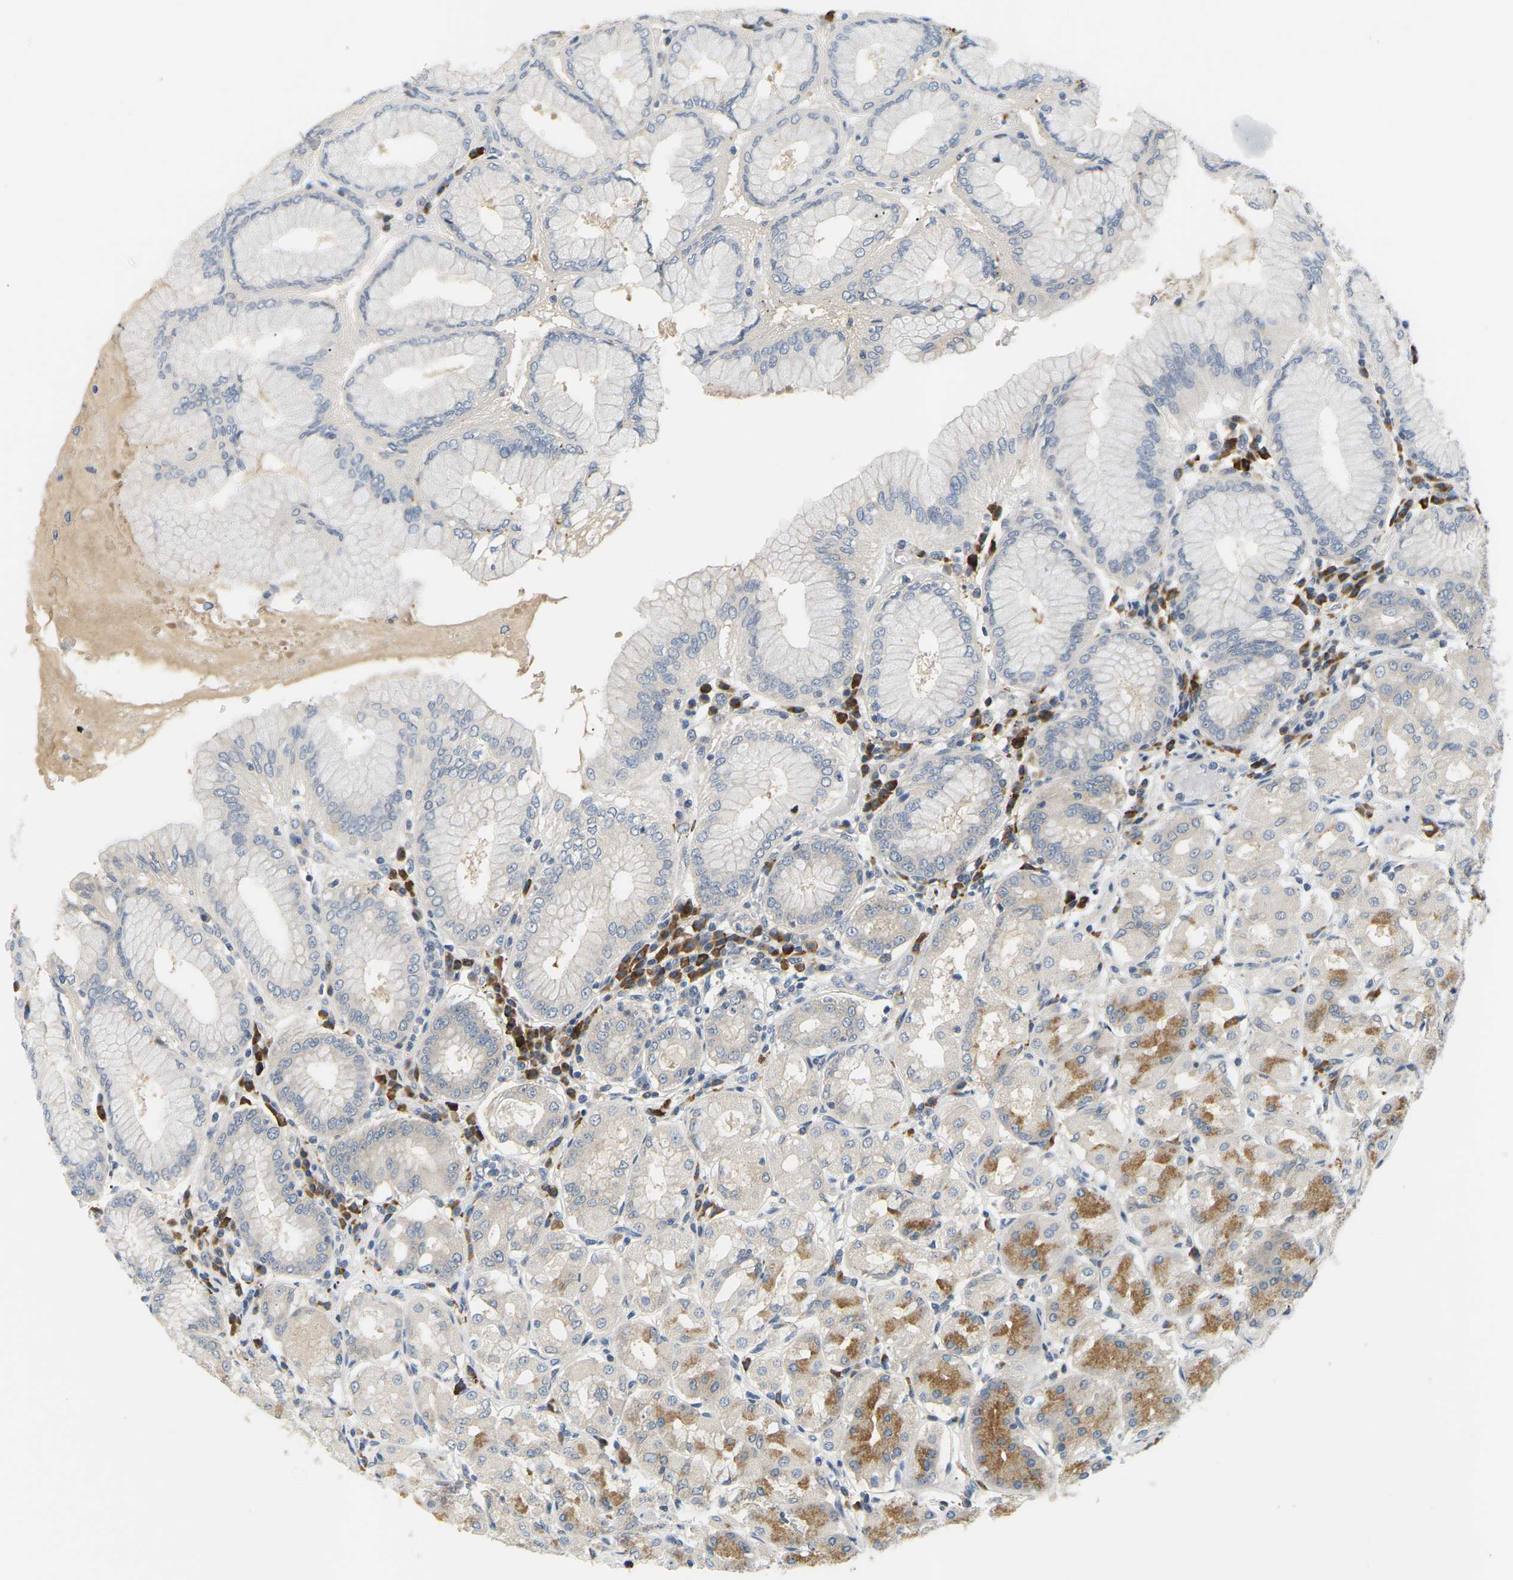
{"staining": {"intensity": "moderate", "quantity": "<25%", "location": "cytoplasmic/membranous"}, "tissue": "stomach", "cell_type": "Glandular cells", "image_type": "normal", "snomed": [{"axis": "morphology", "description": "Normal tissue, NOS"}, {"axis": "topography", "description": "Stomach"}, {"axis": "topography", "description": "Stomach, lower"}], "caption": "Immunohistochemical staining of unremarkable human stomach displays low levels of moderate cytoplasmic/membranous positivity in approximately <25% of glandular cells. (Stains: DAB (3,3'-diaminobenzidine) in brown, nuclei in blue, Microscopy: brightfield microscopy at high magnification).", "gene": "EVA1C", "patient": {"sex": "female", "age": 56}}